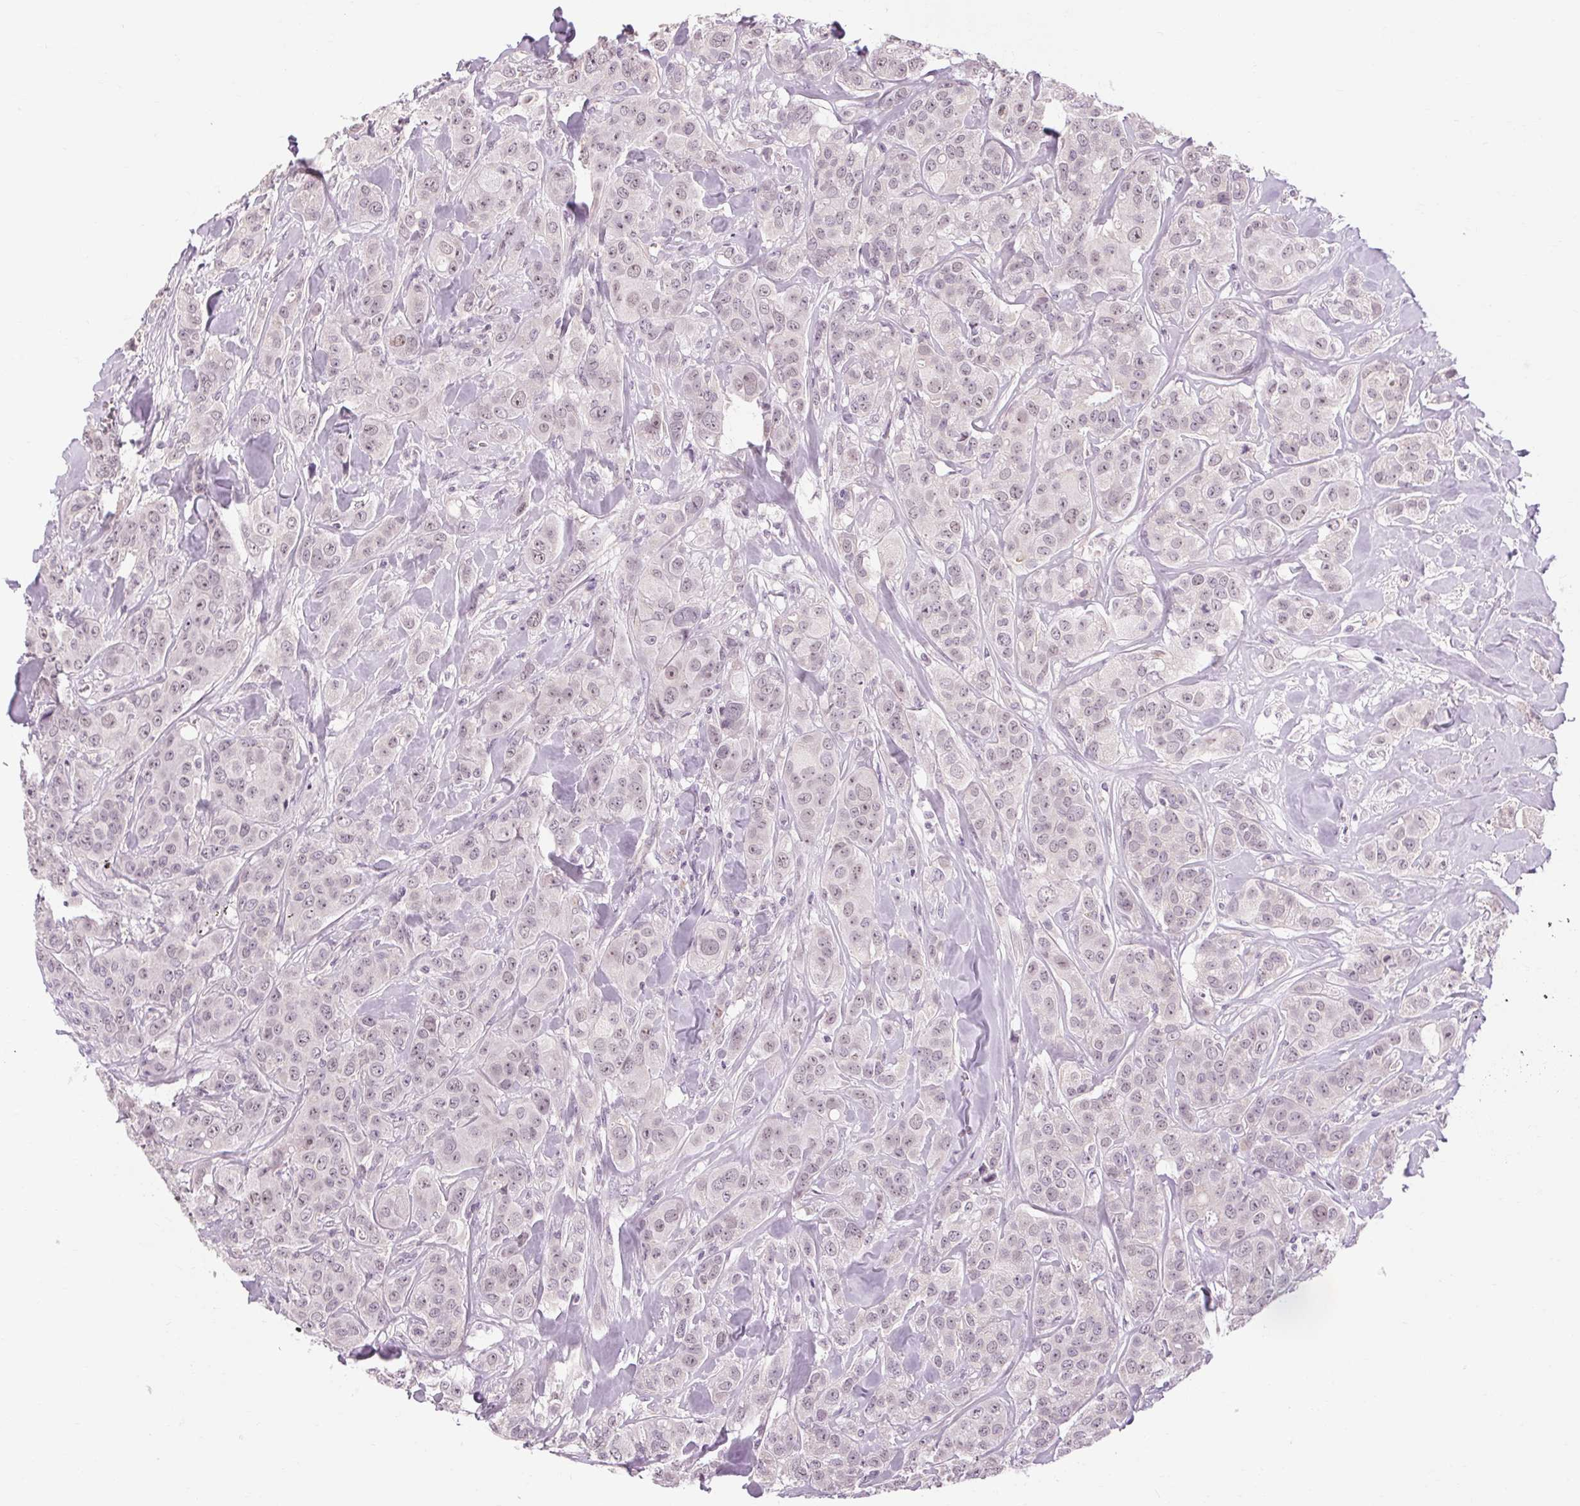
{"staining": {"intensity": "negative", "quantity": "none", "location": "none"}, "tissue": "breast cancer", "cell_type": "Tumor cells", "image_type": "cancer", "snomed": [{"axis": "morphology", "description": "Duct carcinoma"}, {"axis": "topography", "description": "Breast"}], "caption": "Tumor cells show no significant protein staining in breast intraductal carcinoma. (Stains: DAB (3,3'-diaminobenzidine) immunohistochemistry with hematoxylin counter stain, Microscopy: brightfield microscopy at high magnification).", "gene": "KLHL40", "patient": {"sex": "female", "age": 43}}